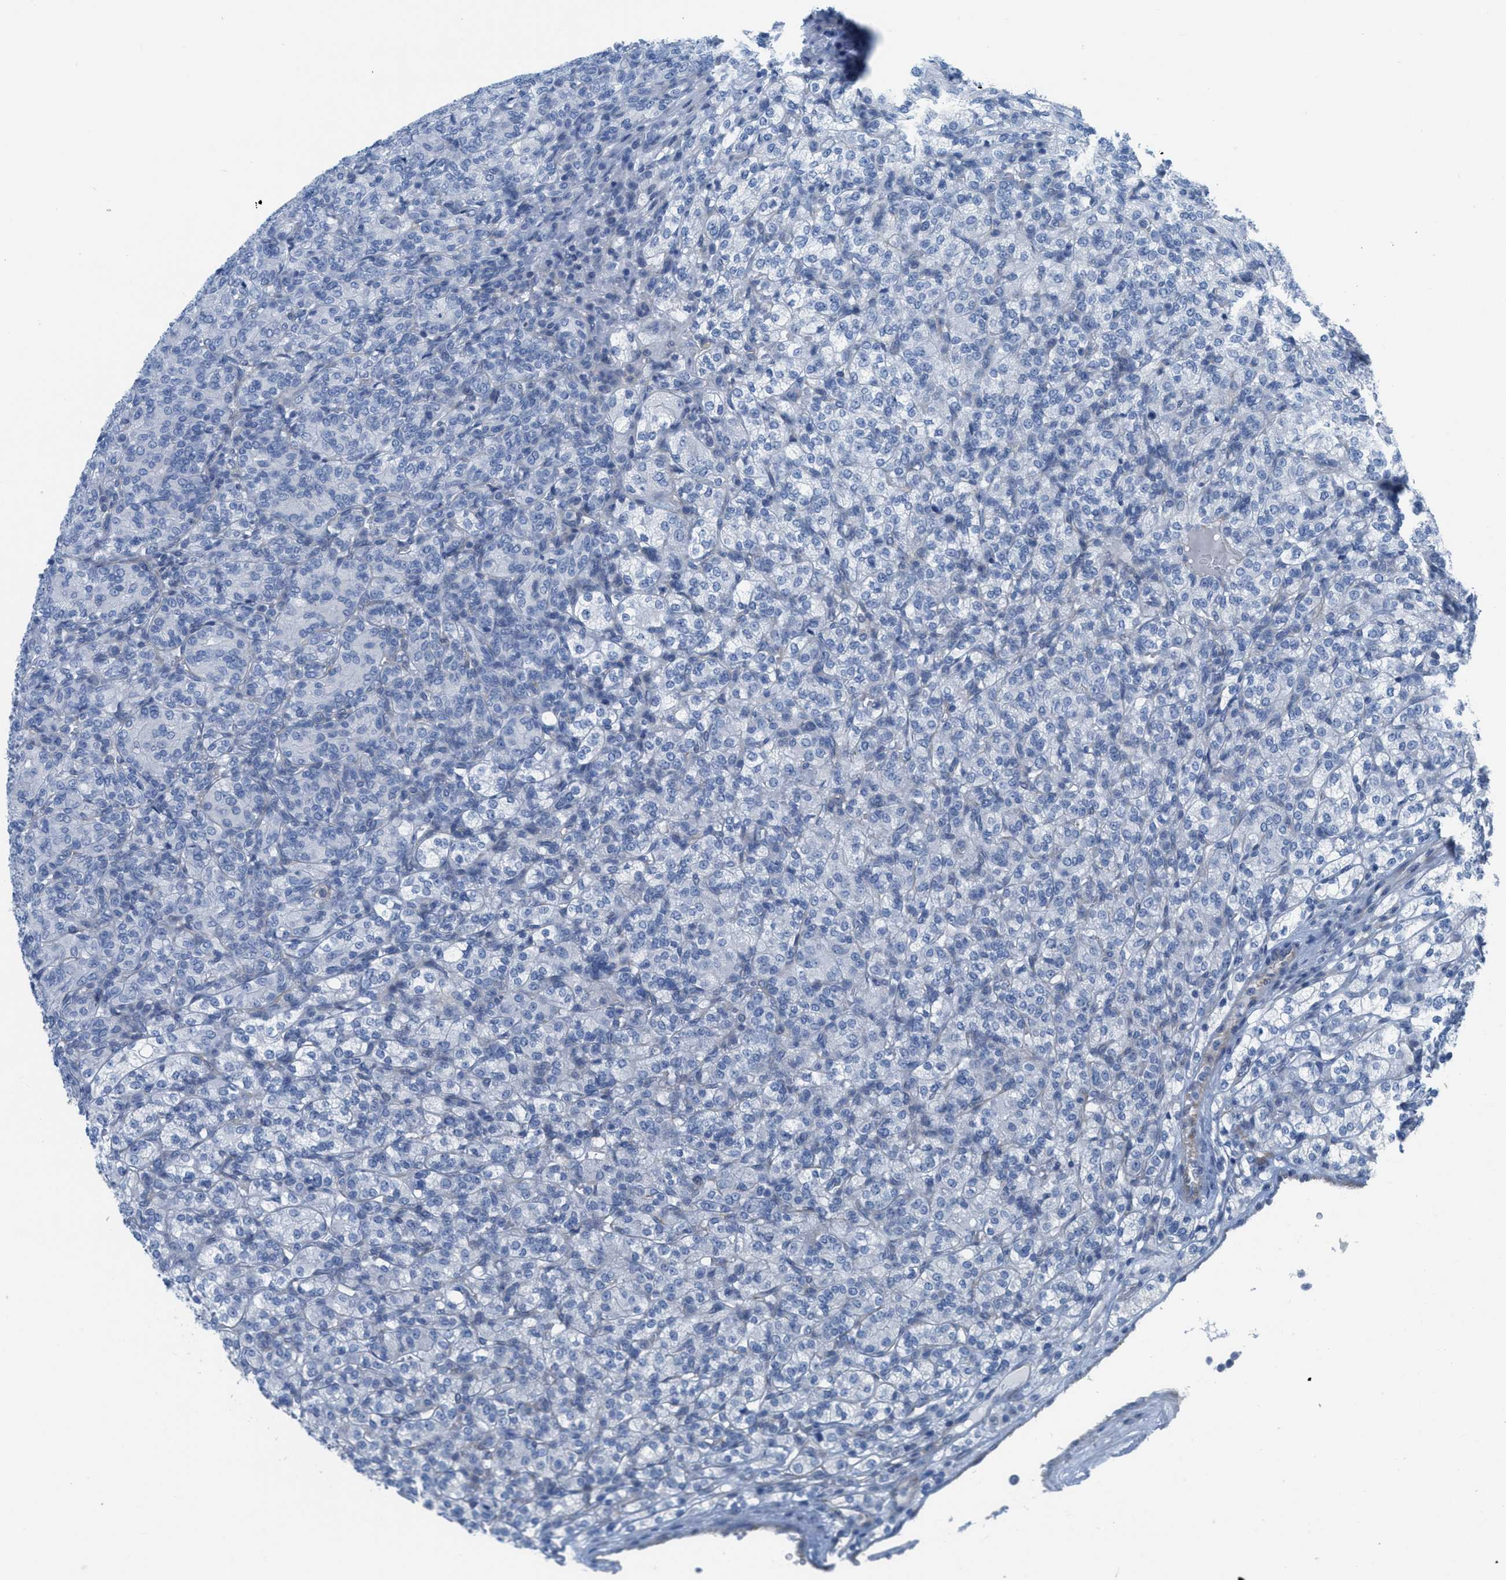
{"staining": {"intensity": "negative", "quantity": "none", "location": "none"}, "tissue": "renal cancer", "cell_type": "Tumor cells", "image_type": "cancer", "snomed": [{"axis": "morphology", "description": "Adenocarcinoma, NOS"}, {"axis": "topography", "description": "Kidney"}], "caption": "Protein analysis of adenocarcinoma (renal) demonstrates no significant positivity in tumor cells.", "gene": "SLC12A1", "patient": {"sex": "male", "age": 77}}